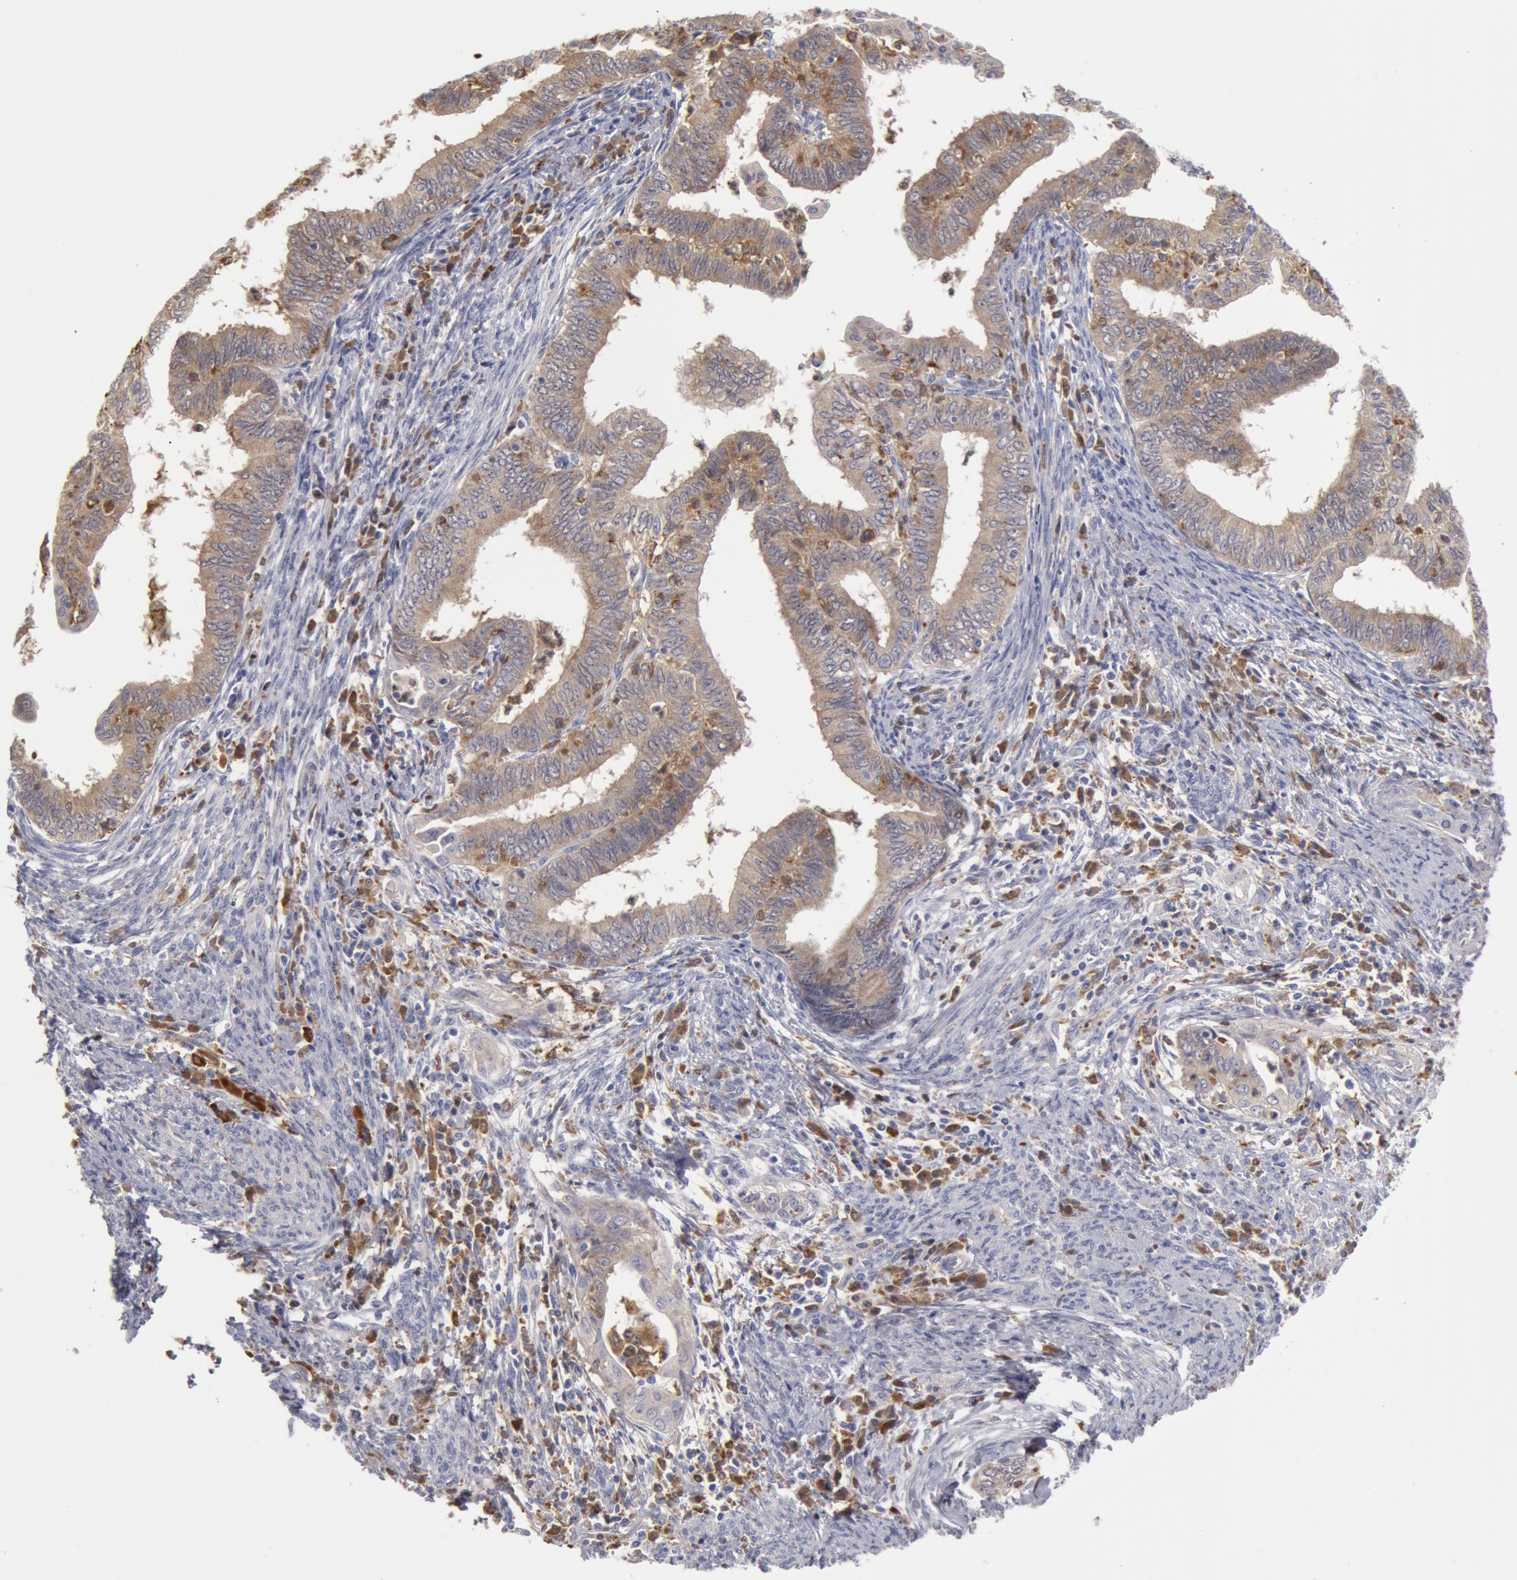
{"staining": {"intensity": "moderate", "quantity": ">75%", "location": "cytoplasmic/membranous"}, "tissue": "endometrial cancer", "cell_type": "Tumor cells", "image_type": "cancer", "snomed": [{"axis": "morphology", "description": "Adenocarcinoma, NOS"}, {"axis": "topography", "description": "Endometrium"}], "caption": "Protein staining shows moderate cytoplasmic/membranous staining in approximately >75% of tumor cells in adenocarcinoma (endometrial). Immunohistochemistry (ihc) stains the protein of interest in brown and the nuclei are stained blue.", "gene": "SYK", "patient": {"sex": "female", "age": 66}}